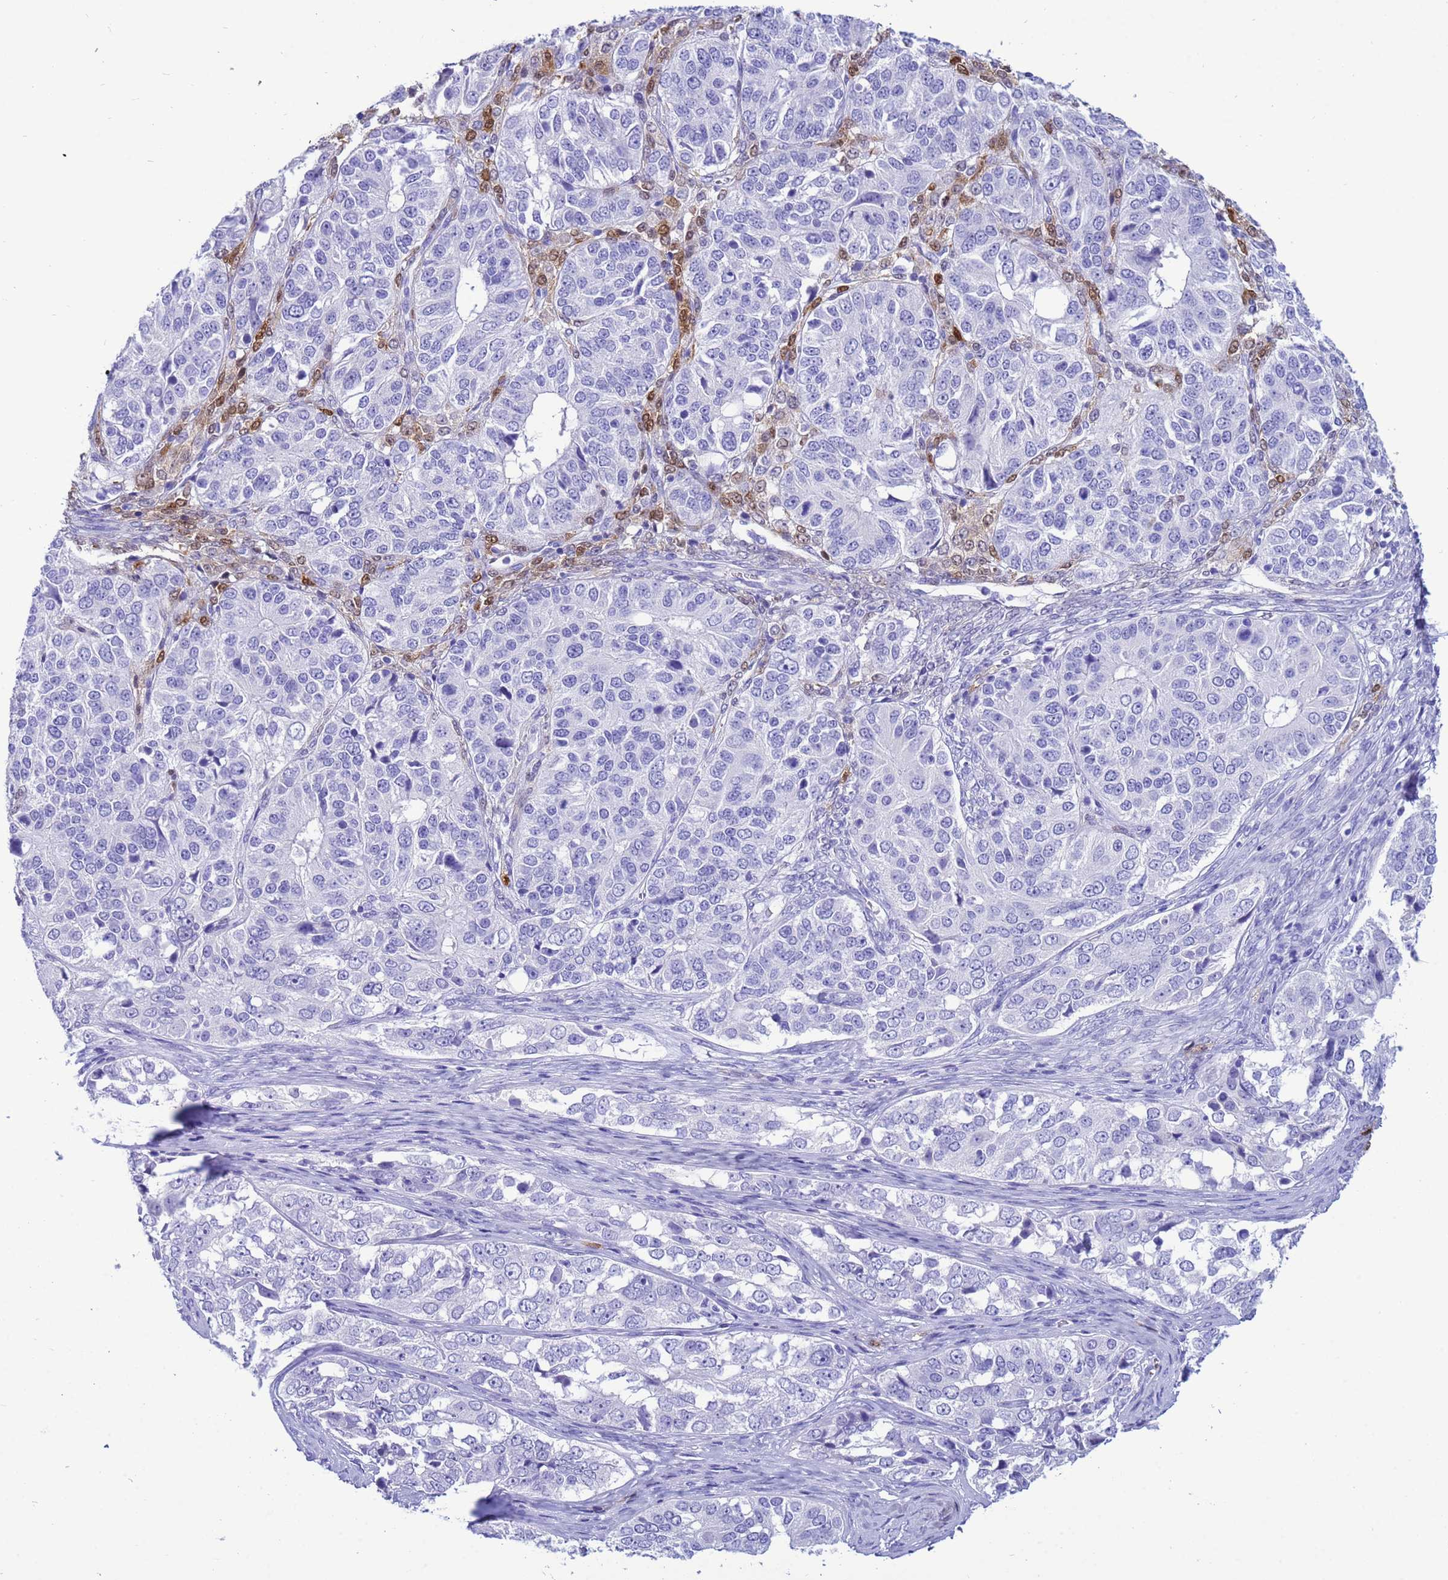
{"staining": {"intensity": "negative", "quantity": "none", "location": "none"}, "tissue": "ovarian cancer", "cell_type": "Tumor cells", "image_type": "cancer", "snomed": [{"axis": "morphology", "description": "Carcinoma, endometroid"}, {"axis": "topography", "description": "Ovary"}], "caption": "Immunohistochemistry micrograph of neoplastic tissue: ovarian endometroid carcinoma stained with DAB displays no significant protein expression in tumor cells.", "gene": "AKR1C2", "patient": {"sex": "female", "age": 51}}